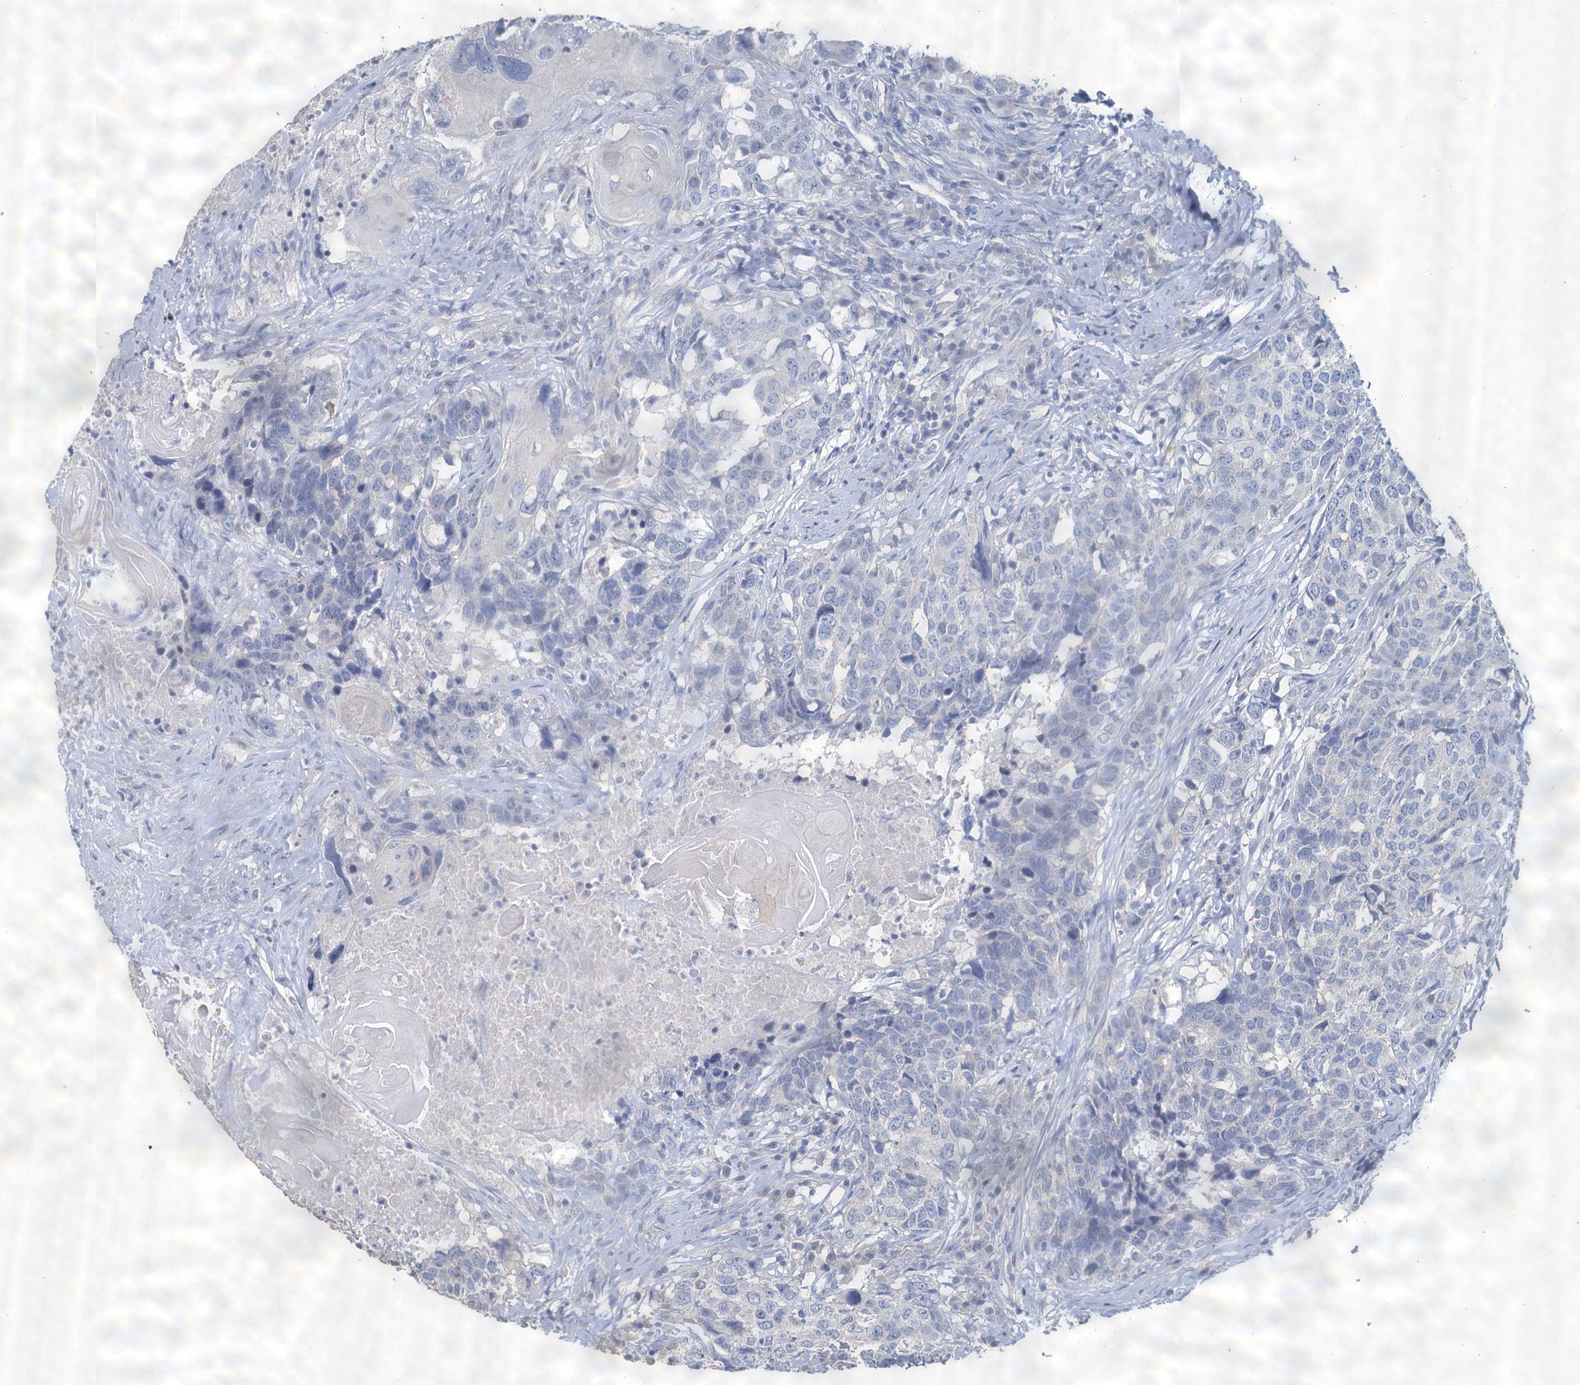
{"staining": {"intensity": "negative", "quantity": "none", "location": "none"}, "tissue": "head and neck cancer", "cell_type": "Tumor cells", "image_type": "cancer", "snomed": [{"axis": "morphology", "description": "Squamous cell carcinoma, NOS"}, {"axis": "topography", "description": "Head-Neck"}], "caption": "This is a photomicrograph of immunohistochemistry staining of head and neck cancer (squamous cell carcinoma), which shows no positivity in tumor cells.", "gene": "SNCB", "patient": {"sex": "male", "age": 66}}